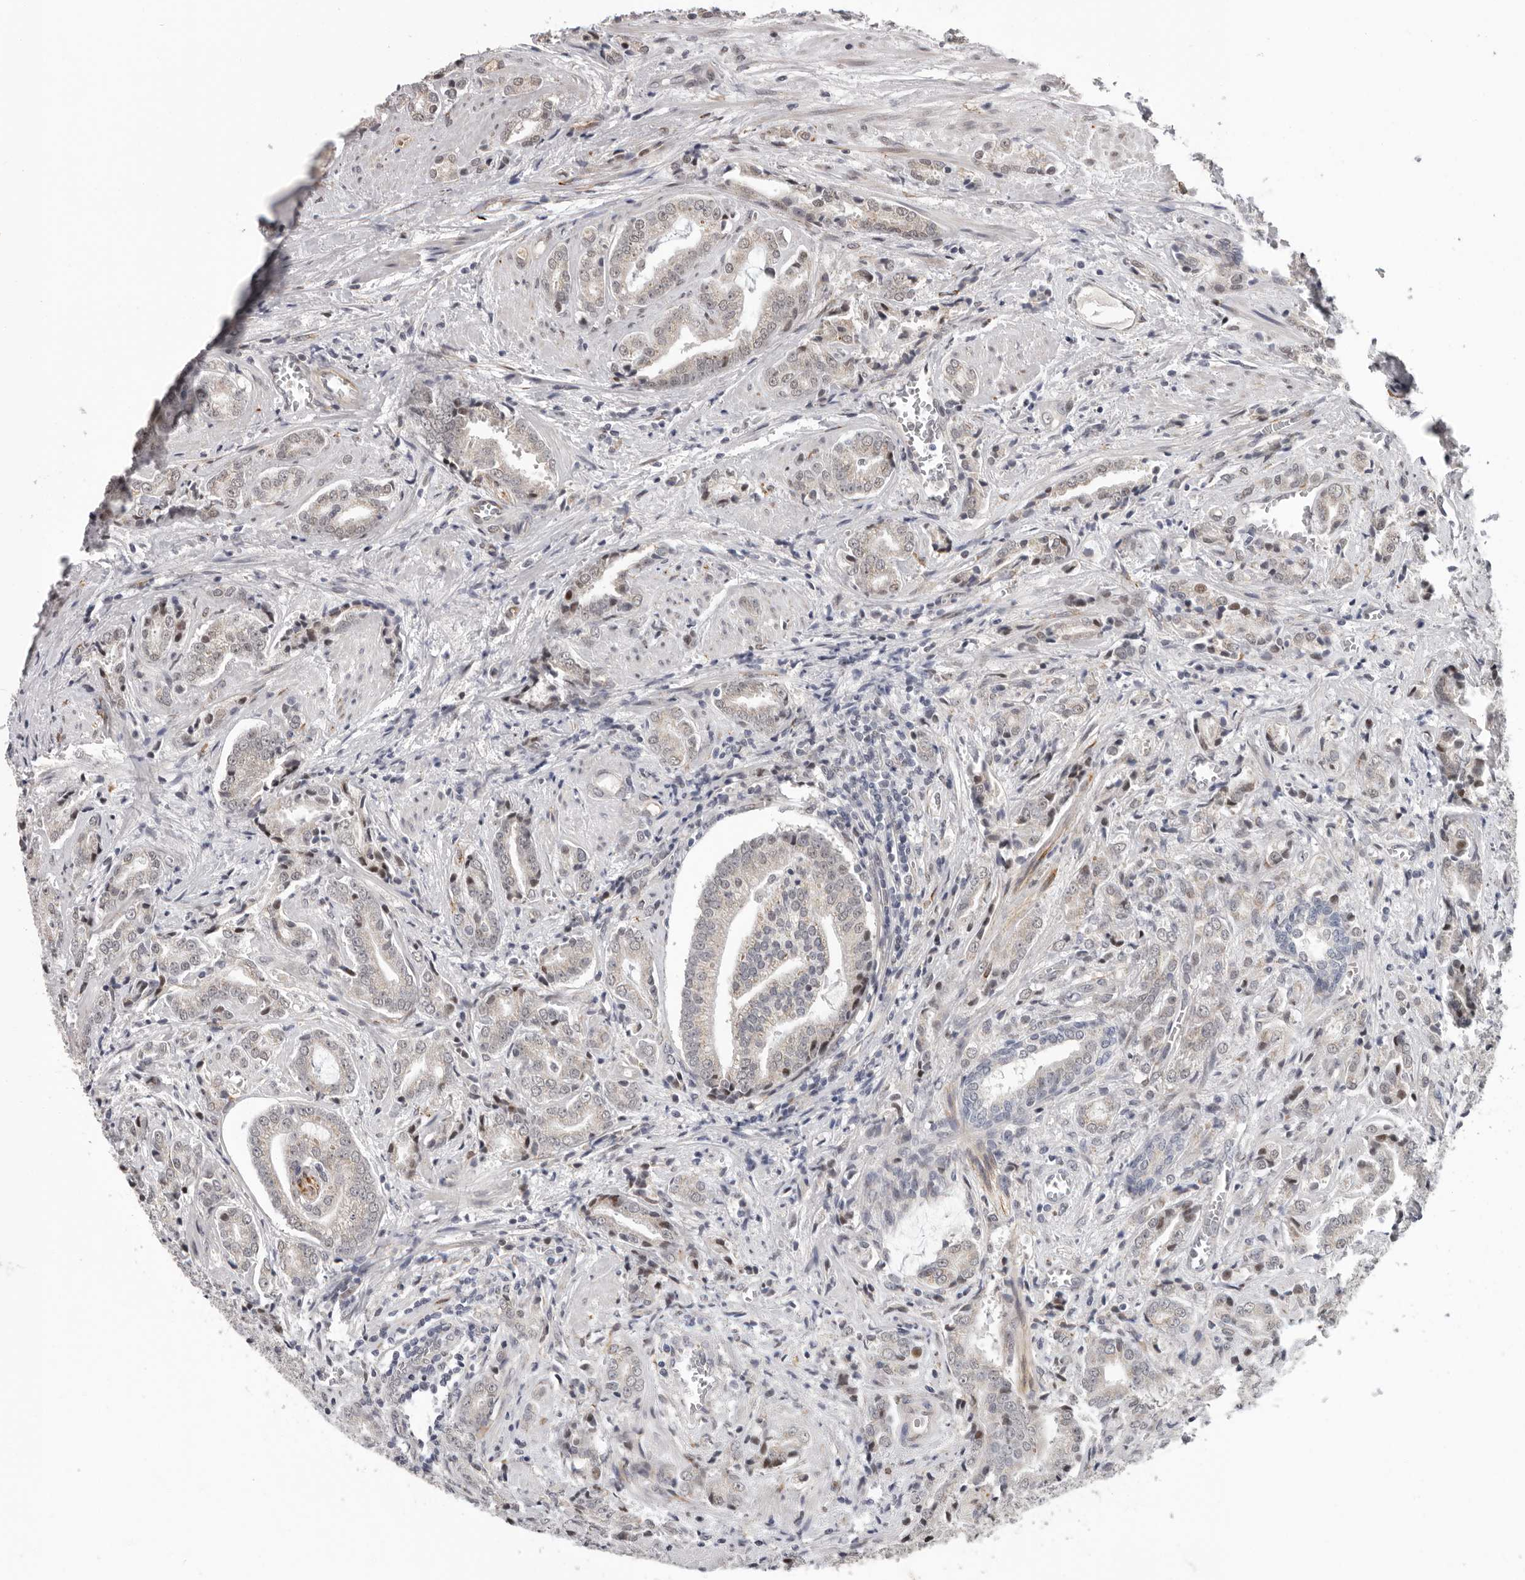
{"staining": {"intensity": "weak", "quantity": "<25%", "location": "cytoplasmic/membranous"}, "tissue": "prostate cancer", "cell_type": "Tumor cells", "image_type": "cancer", "snomed": [{"axis": "morphology", "description": "Adenocarcinoma, High grade"}, {"axis": "topography", "description": "Prostate"}], "caption": "Tumor cells show no significant staining in prostate cancer.", "gene": "RALGPS2", "patient": {"sex": "male", "age": 57}}